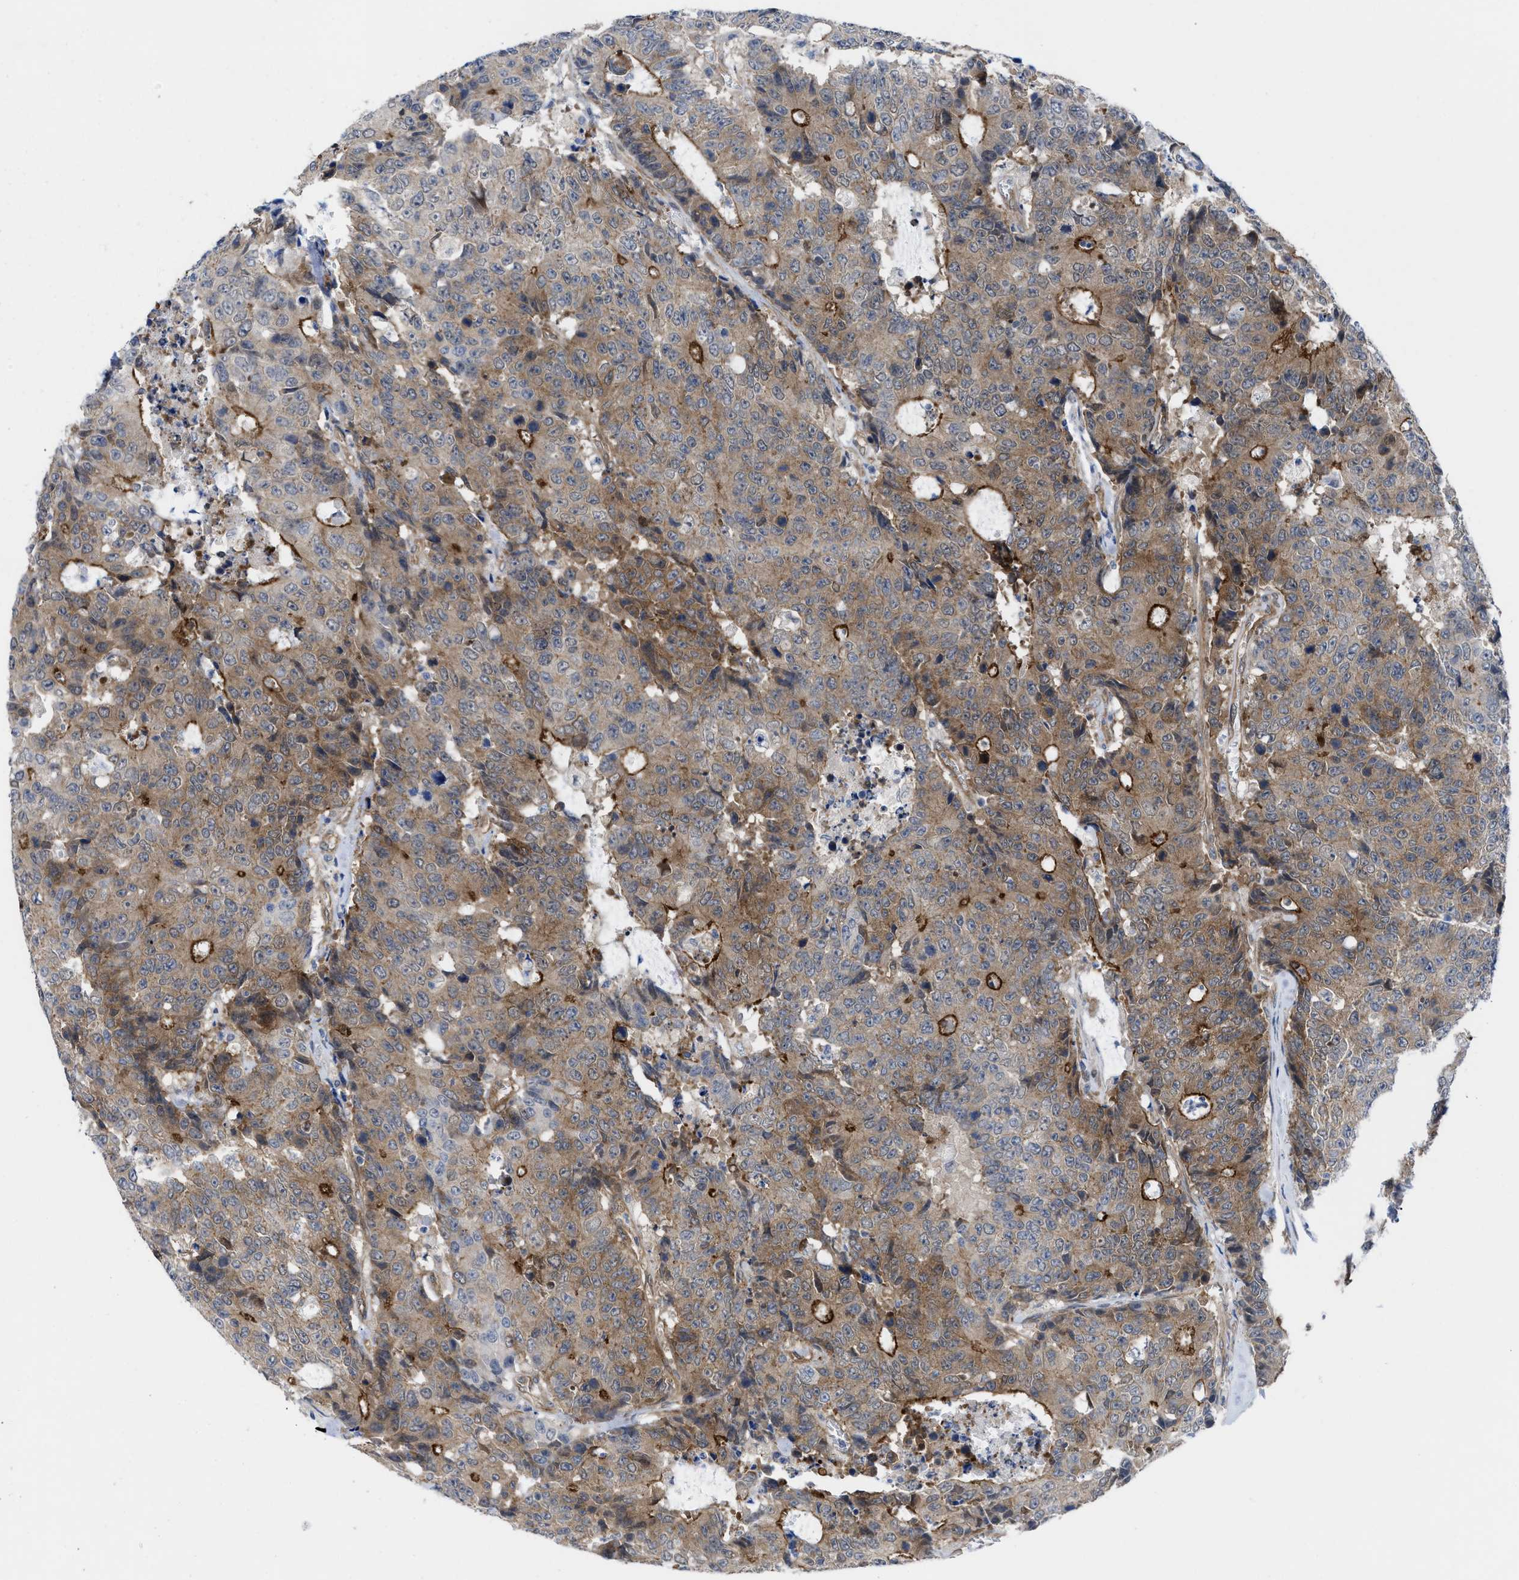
{"staining": {"intensity": "moderate", "quantity": ">75%", "location": "cytoplasmic/membranous"}, "tissue": "colorectal cancer", "cell_type": "Tumor cells", "image_type": "cancer", "snomed": [{"axis": "morphology", "description": "Adenocarcinoma, NOS"}, {"axis": "topography", "description": "Colon"}], "caption": "Protein expression analysis of human adenocarcinoma (colorectal) reveals moderate cytoplasmic/membranous staining in about >75% of tumor cells.", "gene": "PDLIM5", "patient": {"sex": "female", "age": 86}}